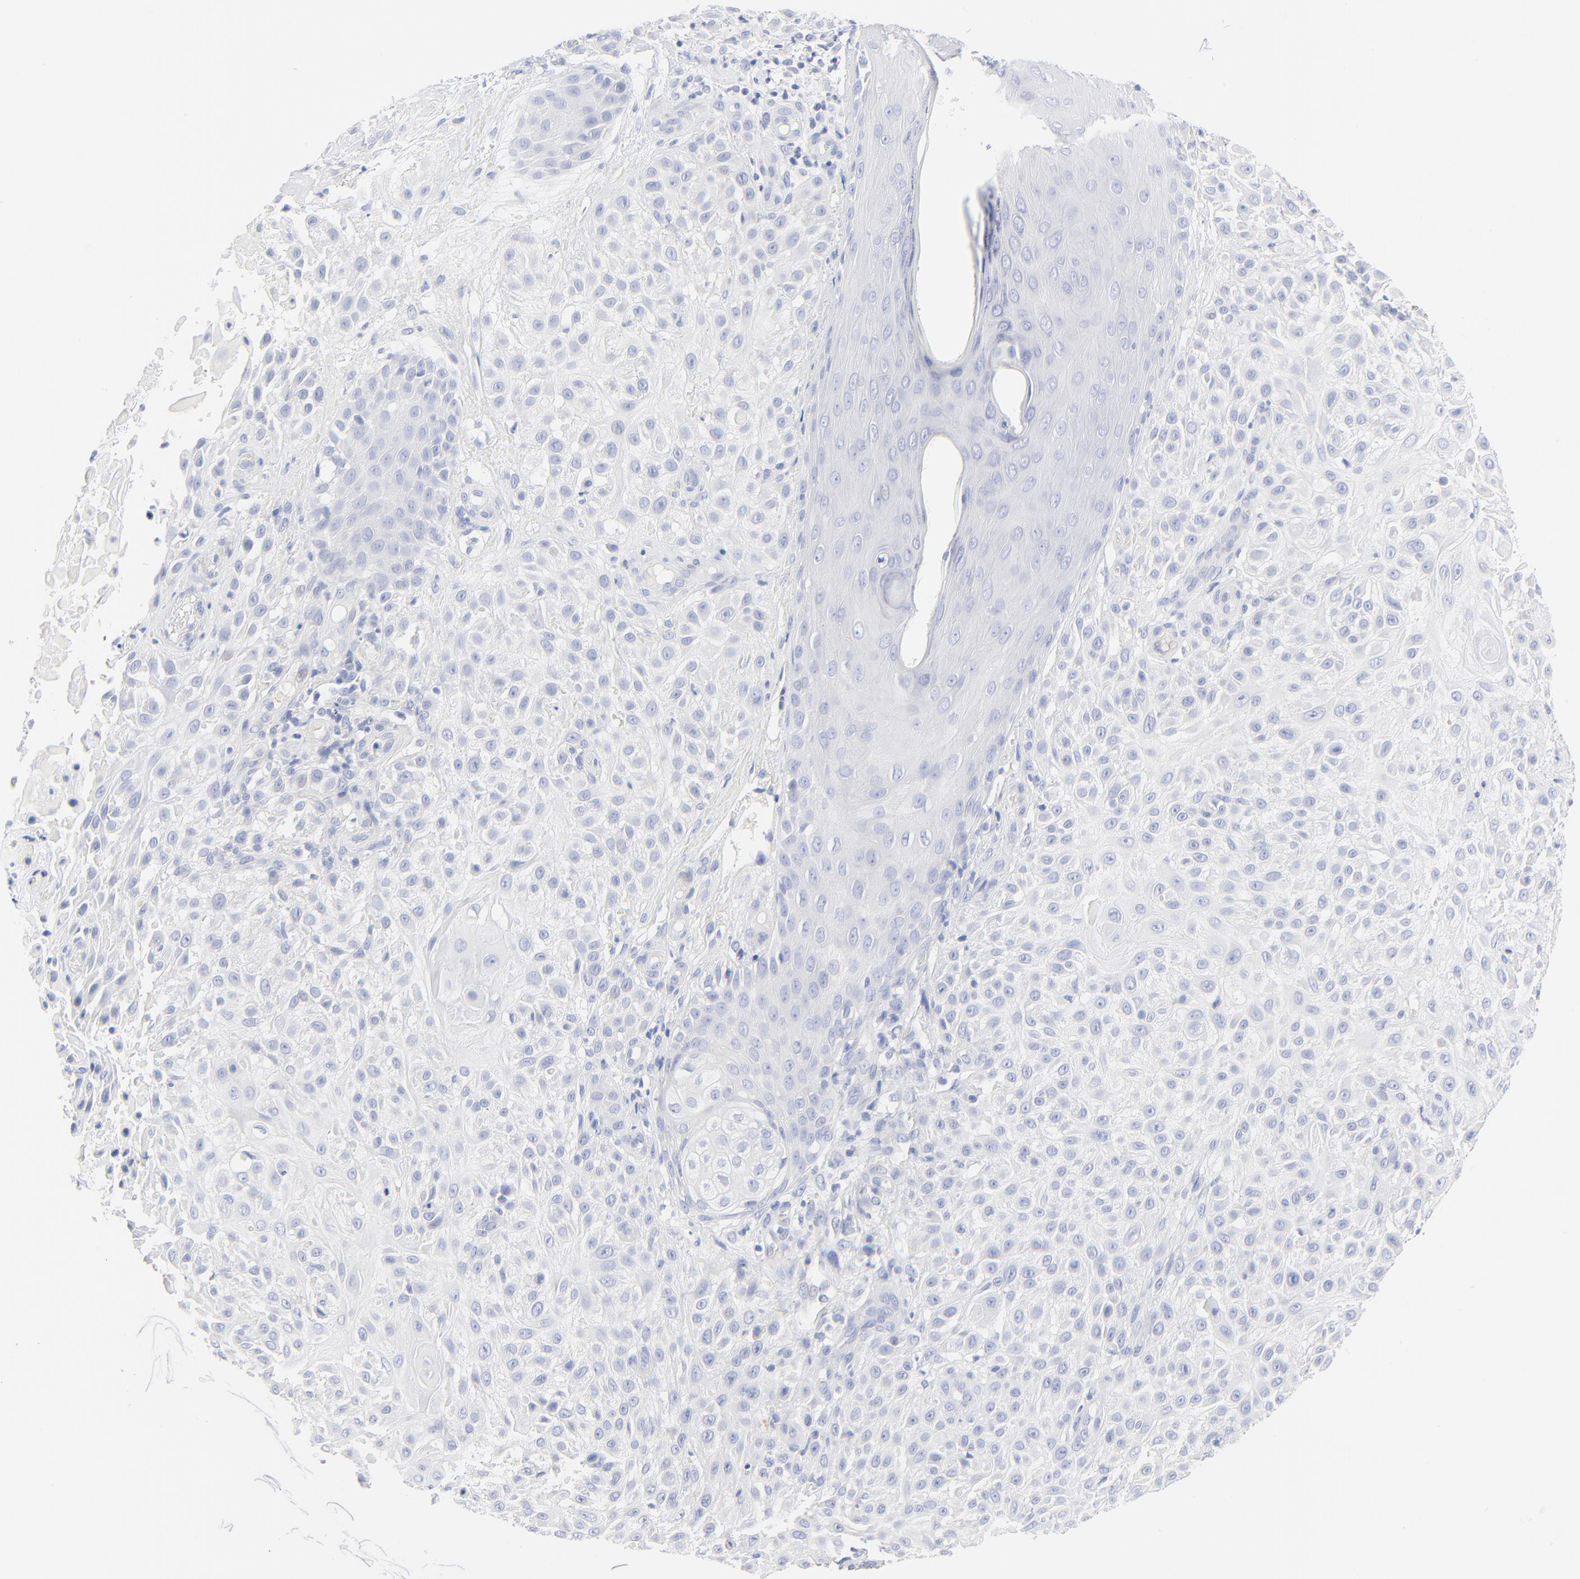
{"staining": {"intensity": "negative", "quantity": "none", "location": "none"}, "tissue": "skin cancer", "cell_type": "Tumor cells", "image_type": "cancer", "snomed": [{"axis": "morphology", "description": "Squamous cell carcinoma, NOS"}, {"axis": "topography", "description": "Skin"}], "caption": "There is no significant staining in tumor cells of squamous cell carcinoma (skin).", "gene": "PSD3", "patient": {"sex": "female", "age": 42}}